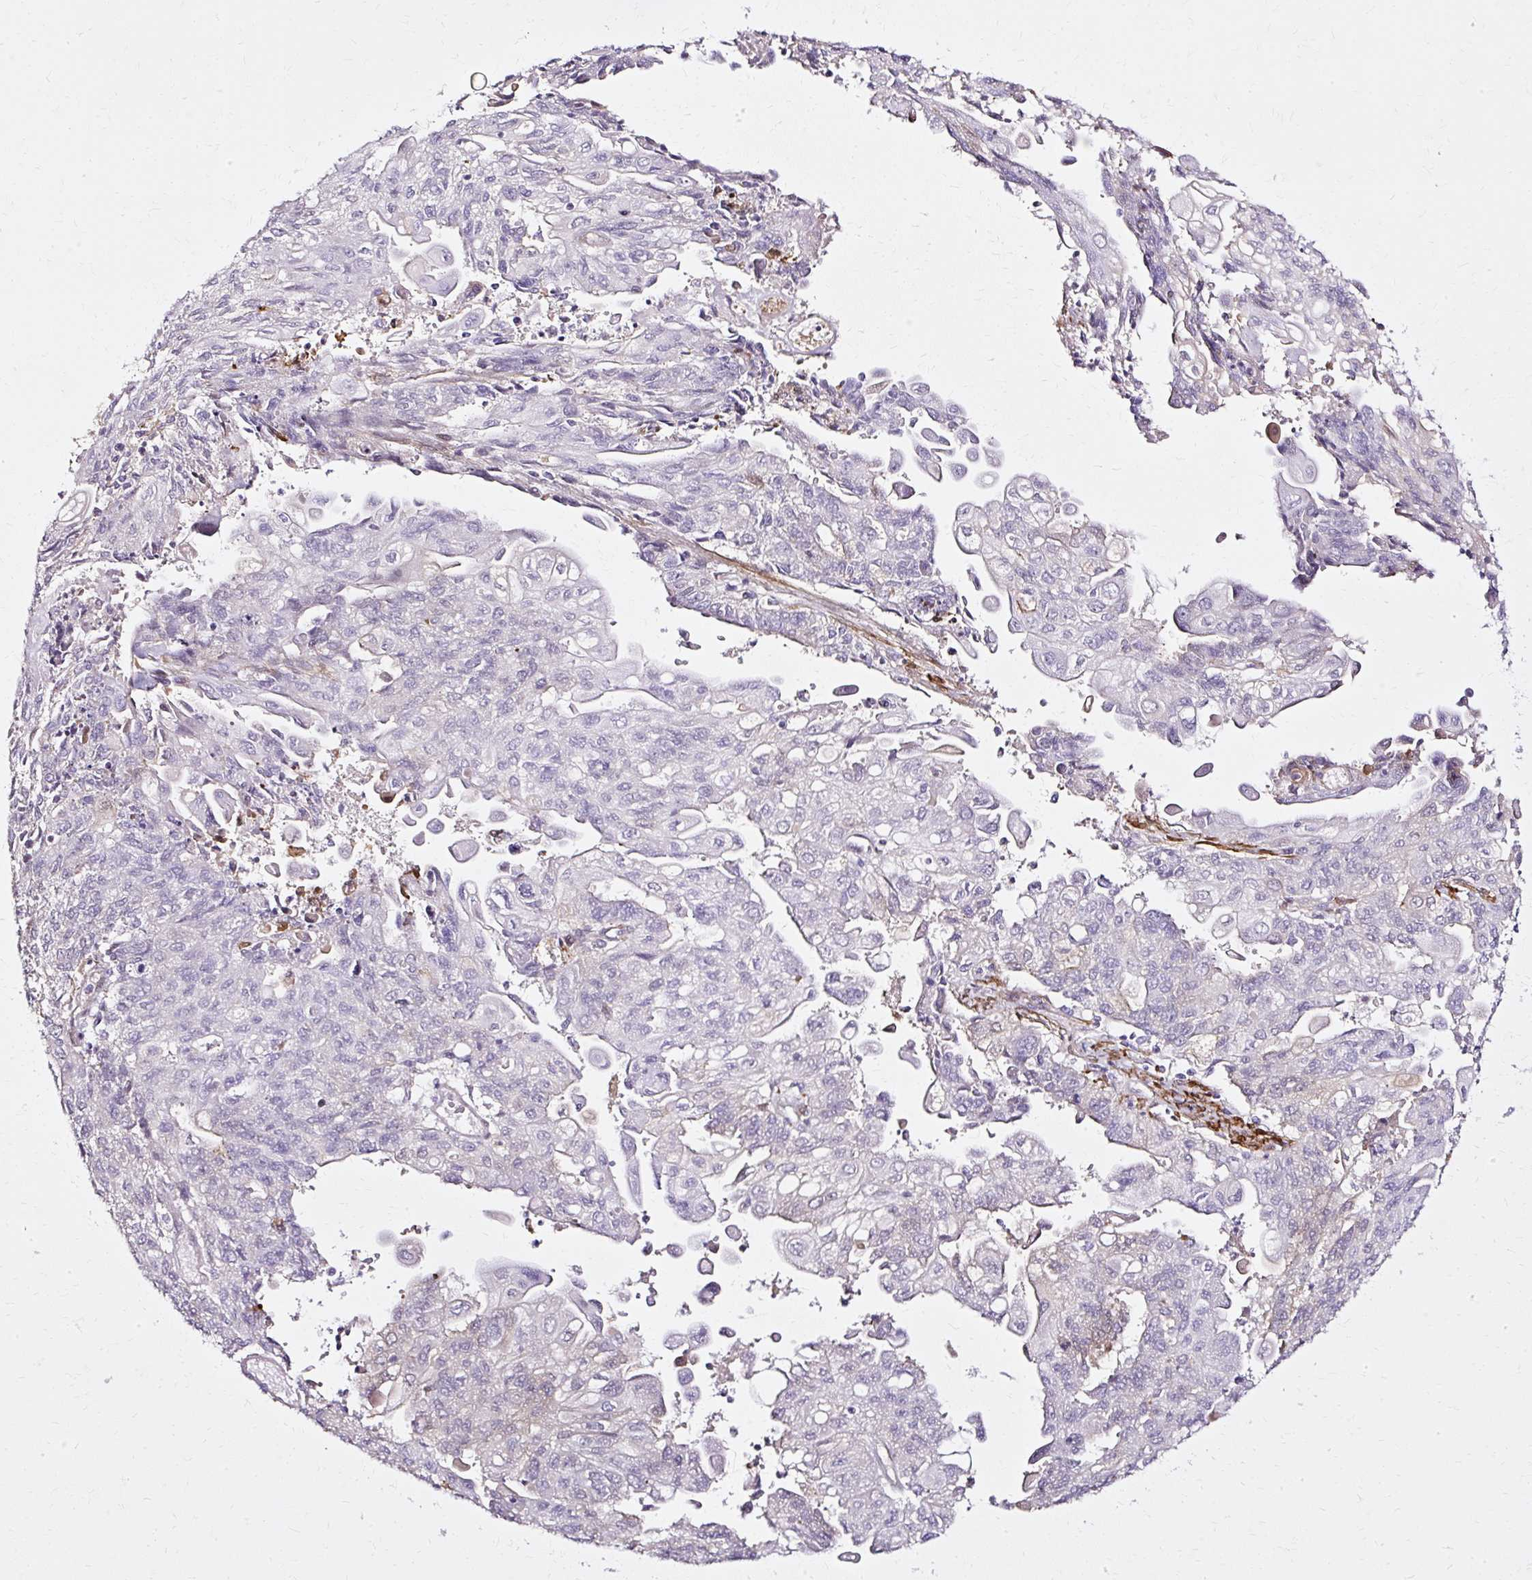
{"staining": {"intensity": "negative", "quantity": "none", "location": "none"}, "tissue": "endometrial cancer", "cell_type": "Tumor cells", "image_type": "cancer", "snomed": [{"axis": "morphology", "description": "Adenocarcinoma, NOS"}, {"axis": "topography", "description": "Endometrium"}], "caption": "This is a image of immunohistochemistry (IHC) staining of endometrial cancer (adenocarcinoma), which shows no staining in tumor cells.", "gene": "CNN3", "patient": {"sex": "female", "age": 54}}